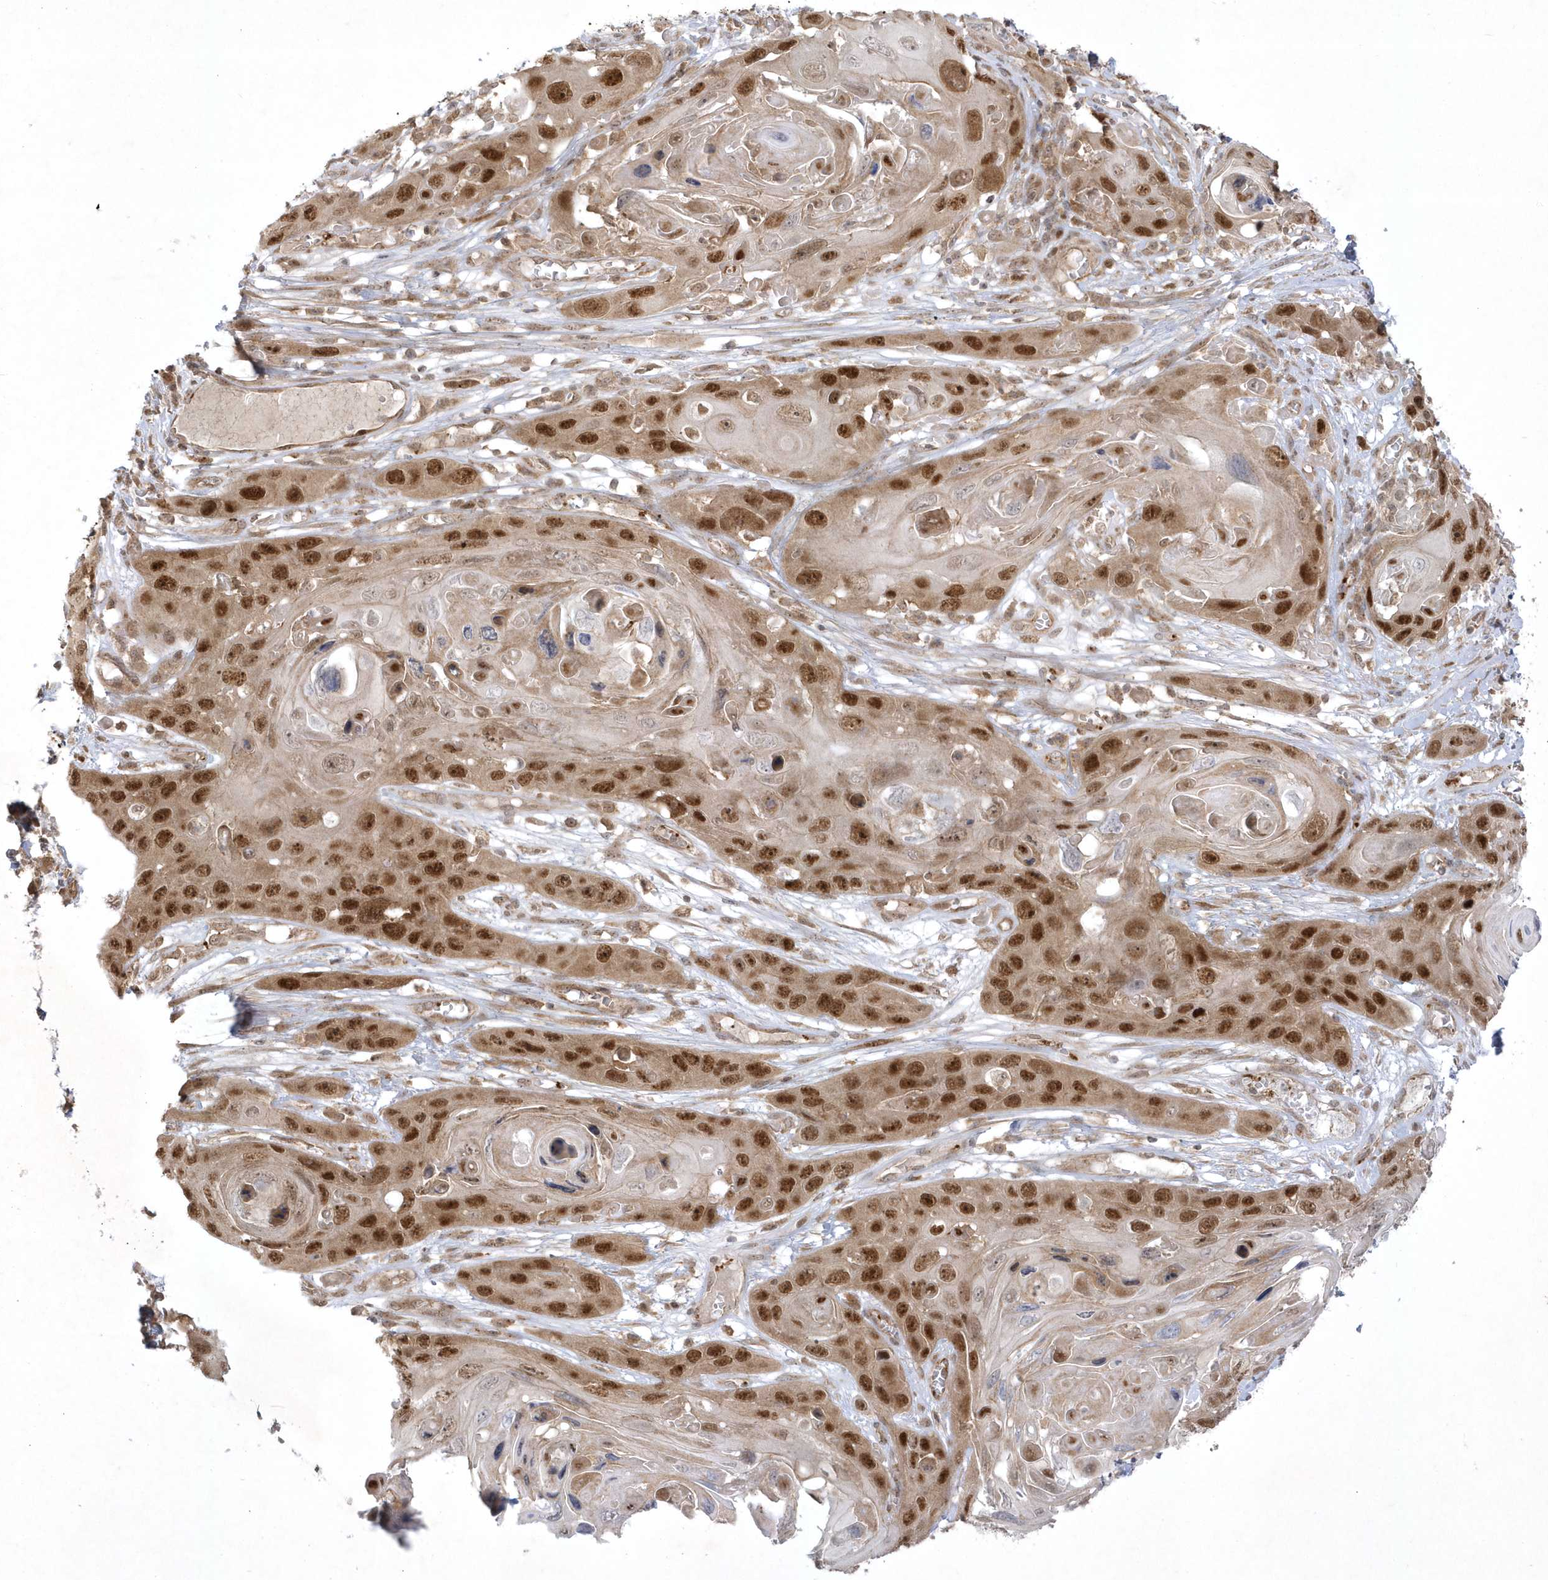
{"staining": {"intensity": "strong", "quantity": ">75%", "location": "nuclear"}, "tissue": "skin cancer", "cell_type": "Tumor cells", "image_type": "cancer", "snomed": [{"axis": "morphology", "description": "Squamous cell carcinoma, NOS"}, {"axis": "topography", "description": "Skin"}], "caption": "This photomicrograph reveals squamous cell carcinoma (skin) stained with IHC to label a protein in brown. The nuclear of tumor cells show strong positivity for the protein. Nuclei are counter-stained blue.", "gene": "NAF1", "patient": {"sex": "male", "age": 55}}